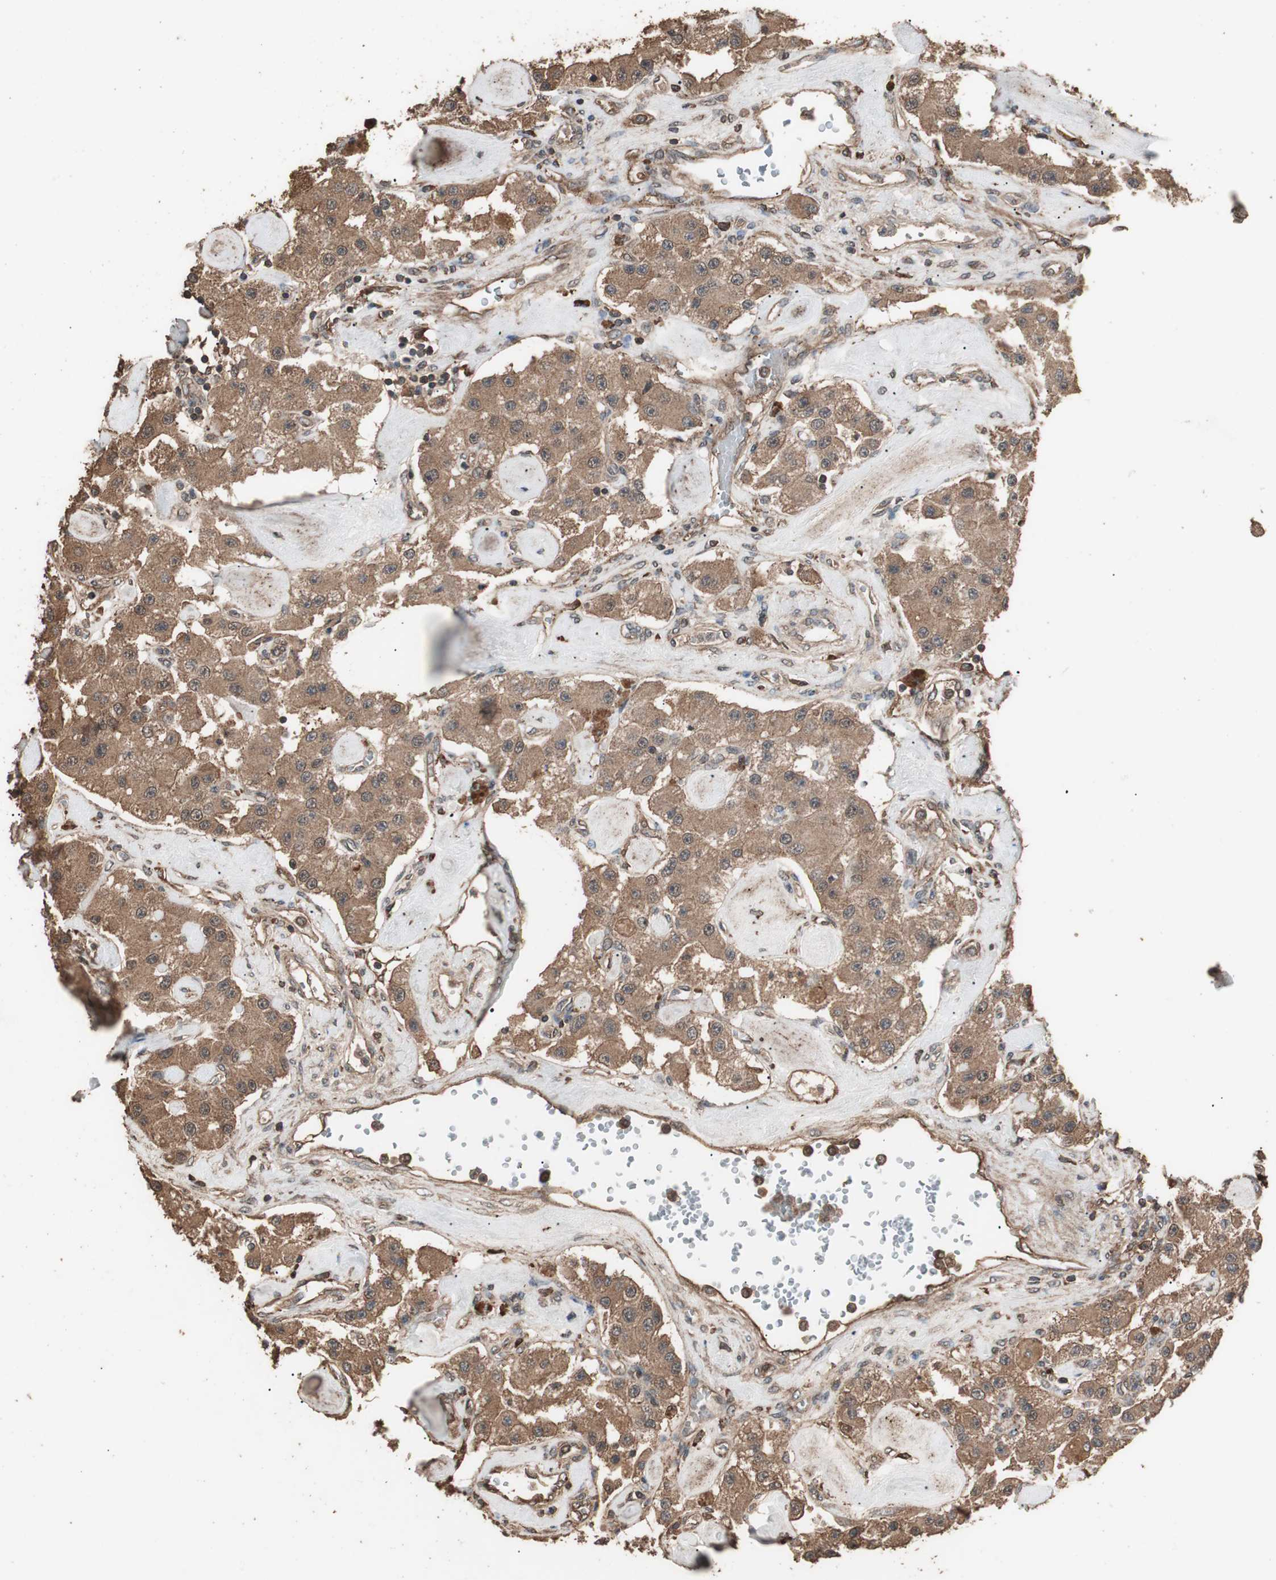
{"staining": {"intensity": "moderate", "quantity": ">75%", "location": "cytoplasmic/membranous"}, "tissue": "carcinoid", "cell_type": "Tumor cells", "image_type": "cancer", "snomed": [{"axis": "morphology", "description": "Carcinoid, malignant, NOS"}, {"axis": "topography", "description": "Pancreas"}], "caption": "A high-resolution micrograph shows immunohistochemistry staining of carcinoid, which demonstrates moderate cytoplasmic/membranous expression in about >75% of tumor cells.", "gene": "CCN4", "patient": {"sex": "male", "age": 41}}